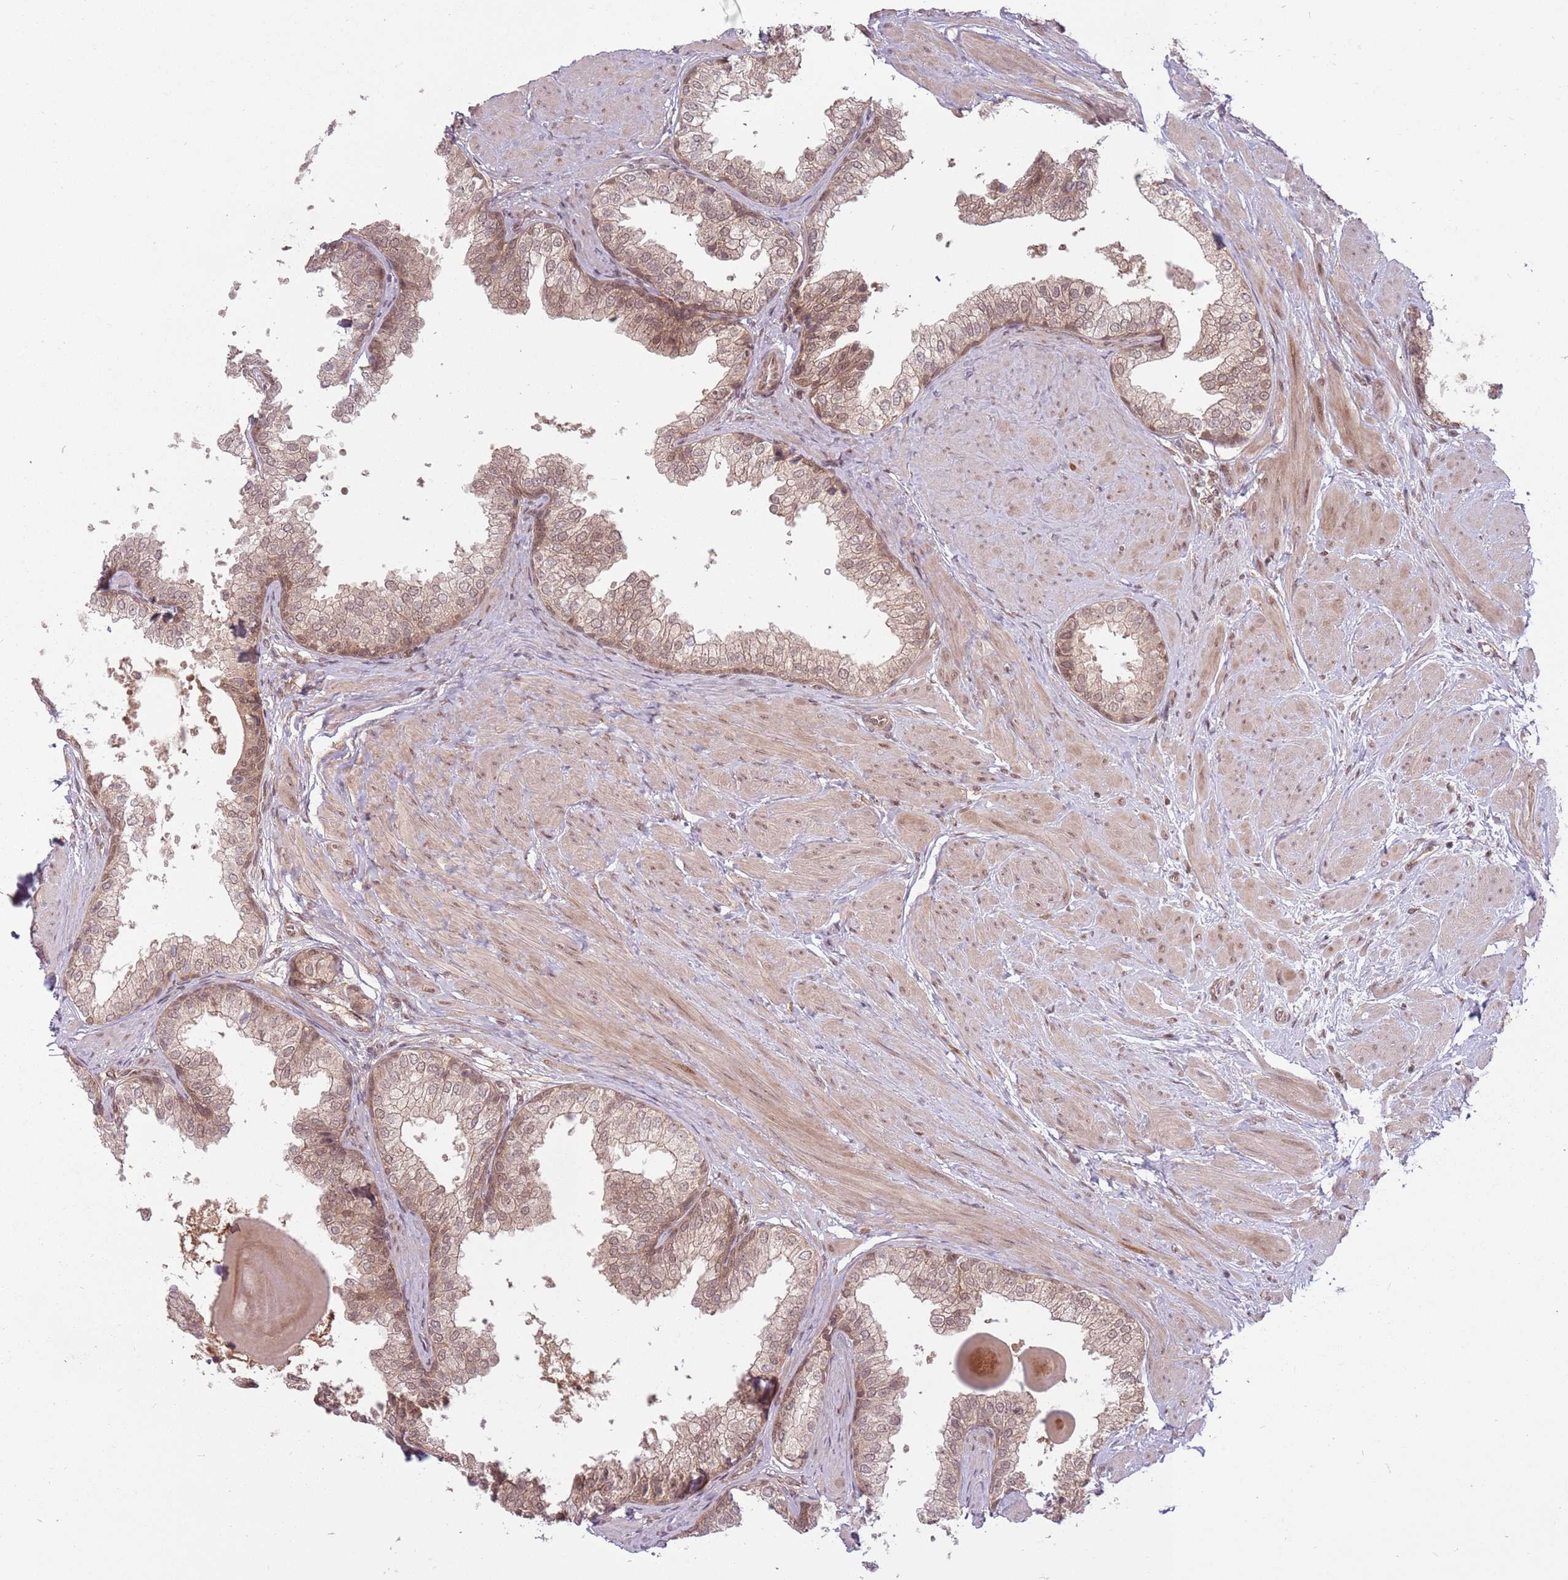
{"staining": {"intensity": "moderate", "quantity": ">75%", "location": "cytoplasmic/membranous,nuclear"}, "tissue": "prostate", "cell_type": "Glandular cells", "image_type": "normal", "snomed": [{"axis": "morphology", "description": "Normal tissue, NOS"}, {"axis": "topography", "description": "Prostate"}], "caption": "Prostate stained with IHC exhibits moderate cytoplasmic/membranous,nuclear staining in approximately >75% of glandular cells.", "gene": "ADAMTS3", "patient": {"sex": "male", "age": 48}}